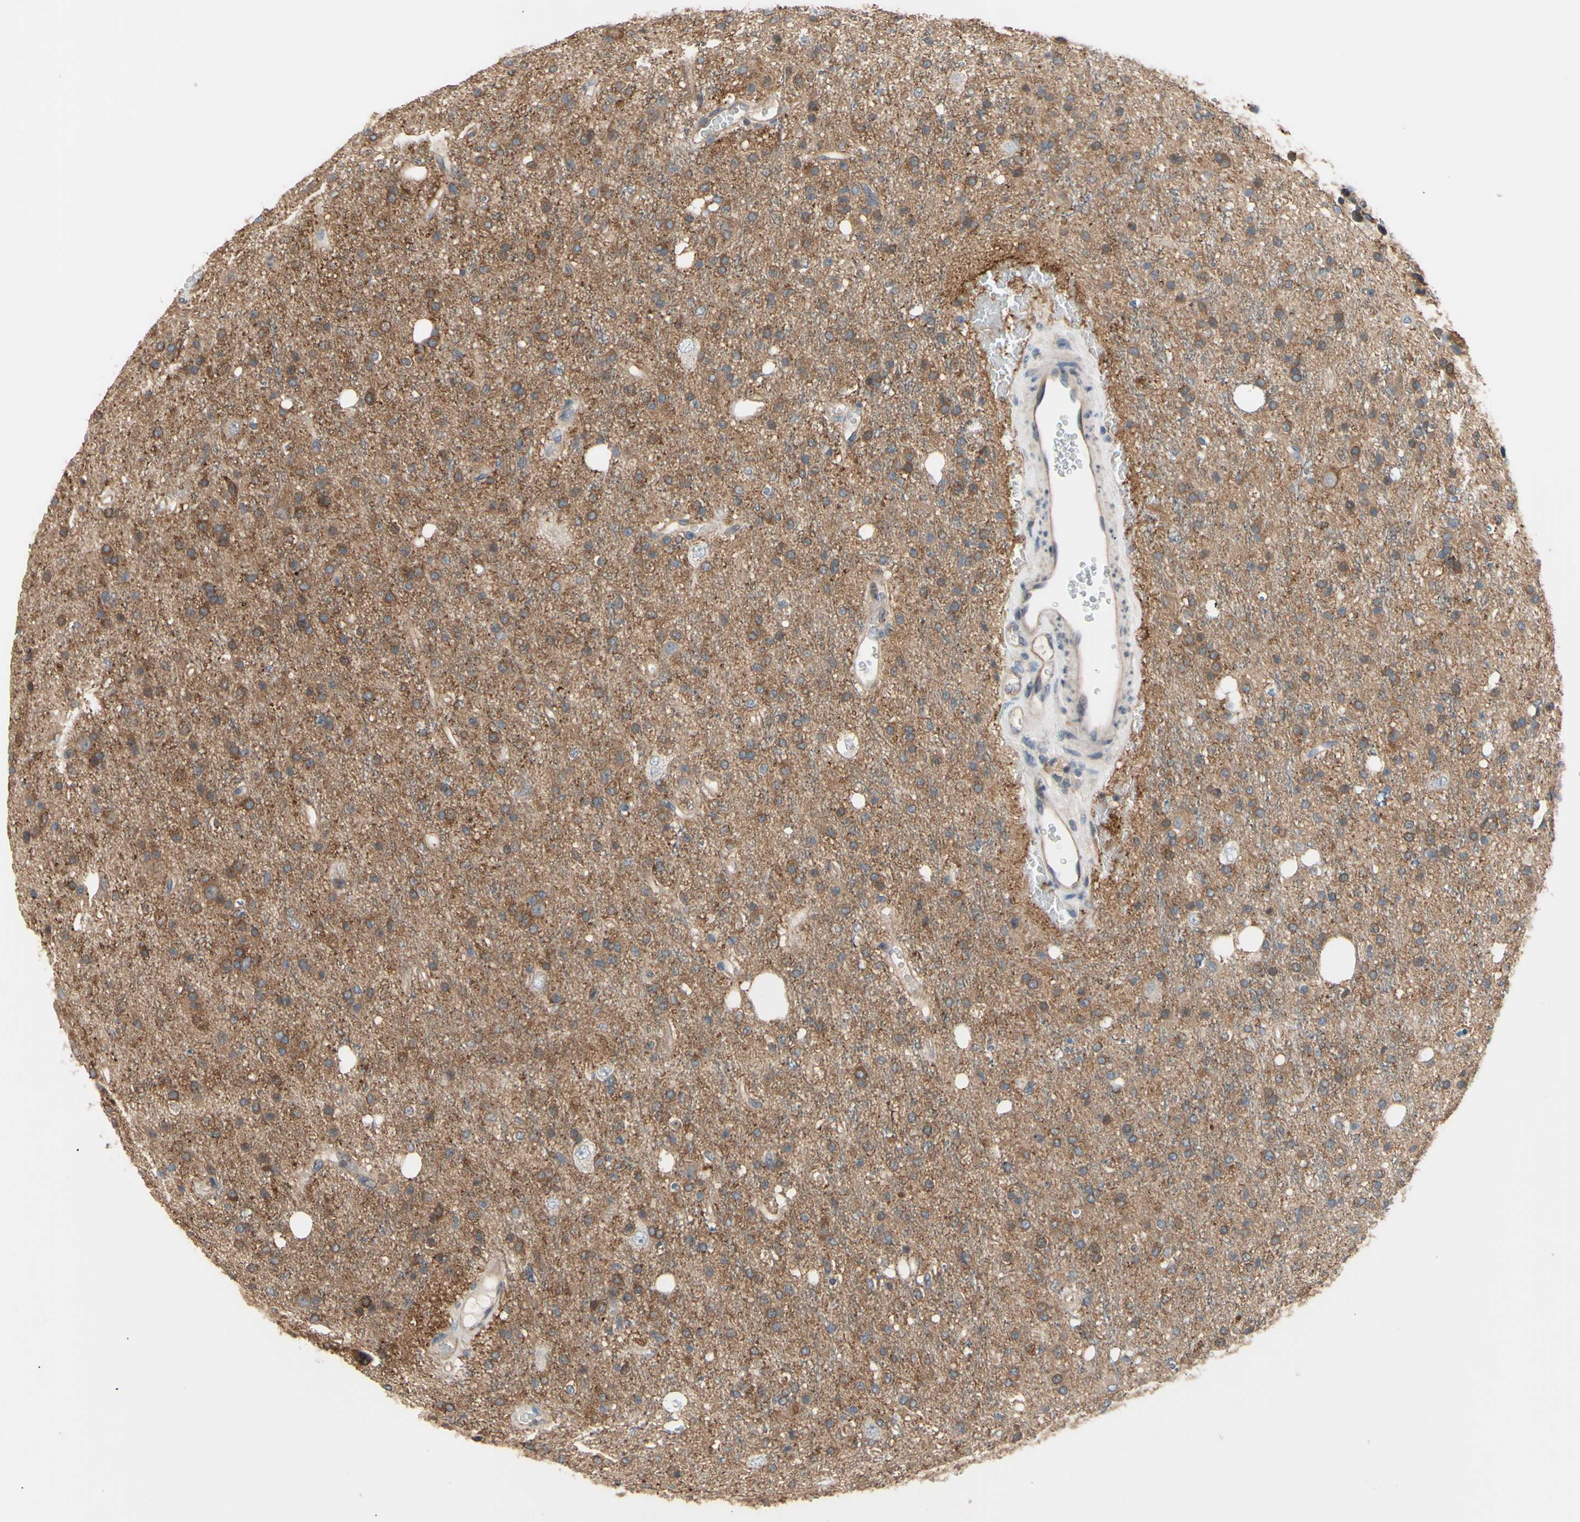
{"staining": {"intensity": "moderate", "quantity": ">75%", "location": "cytoplasmic/membranous"}, "tissue": "glioma", "cell_type": "Tumor cells", "image_type": "cancer", "snomed": [{"axis": "morphology", "description": "Glioma, malignant, High grade"}, {"axis": "topography", "description": "Brain"}], "caption": "Glioma stained with a protein marker displays moderate staining in tumor cells.", "gene": "DYNLRB1", "patient": {"sex": "male", "age": 47}}